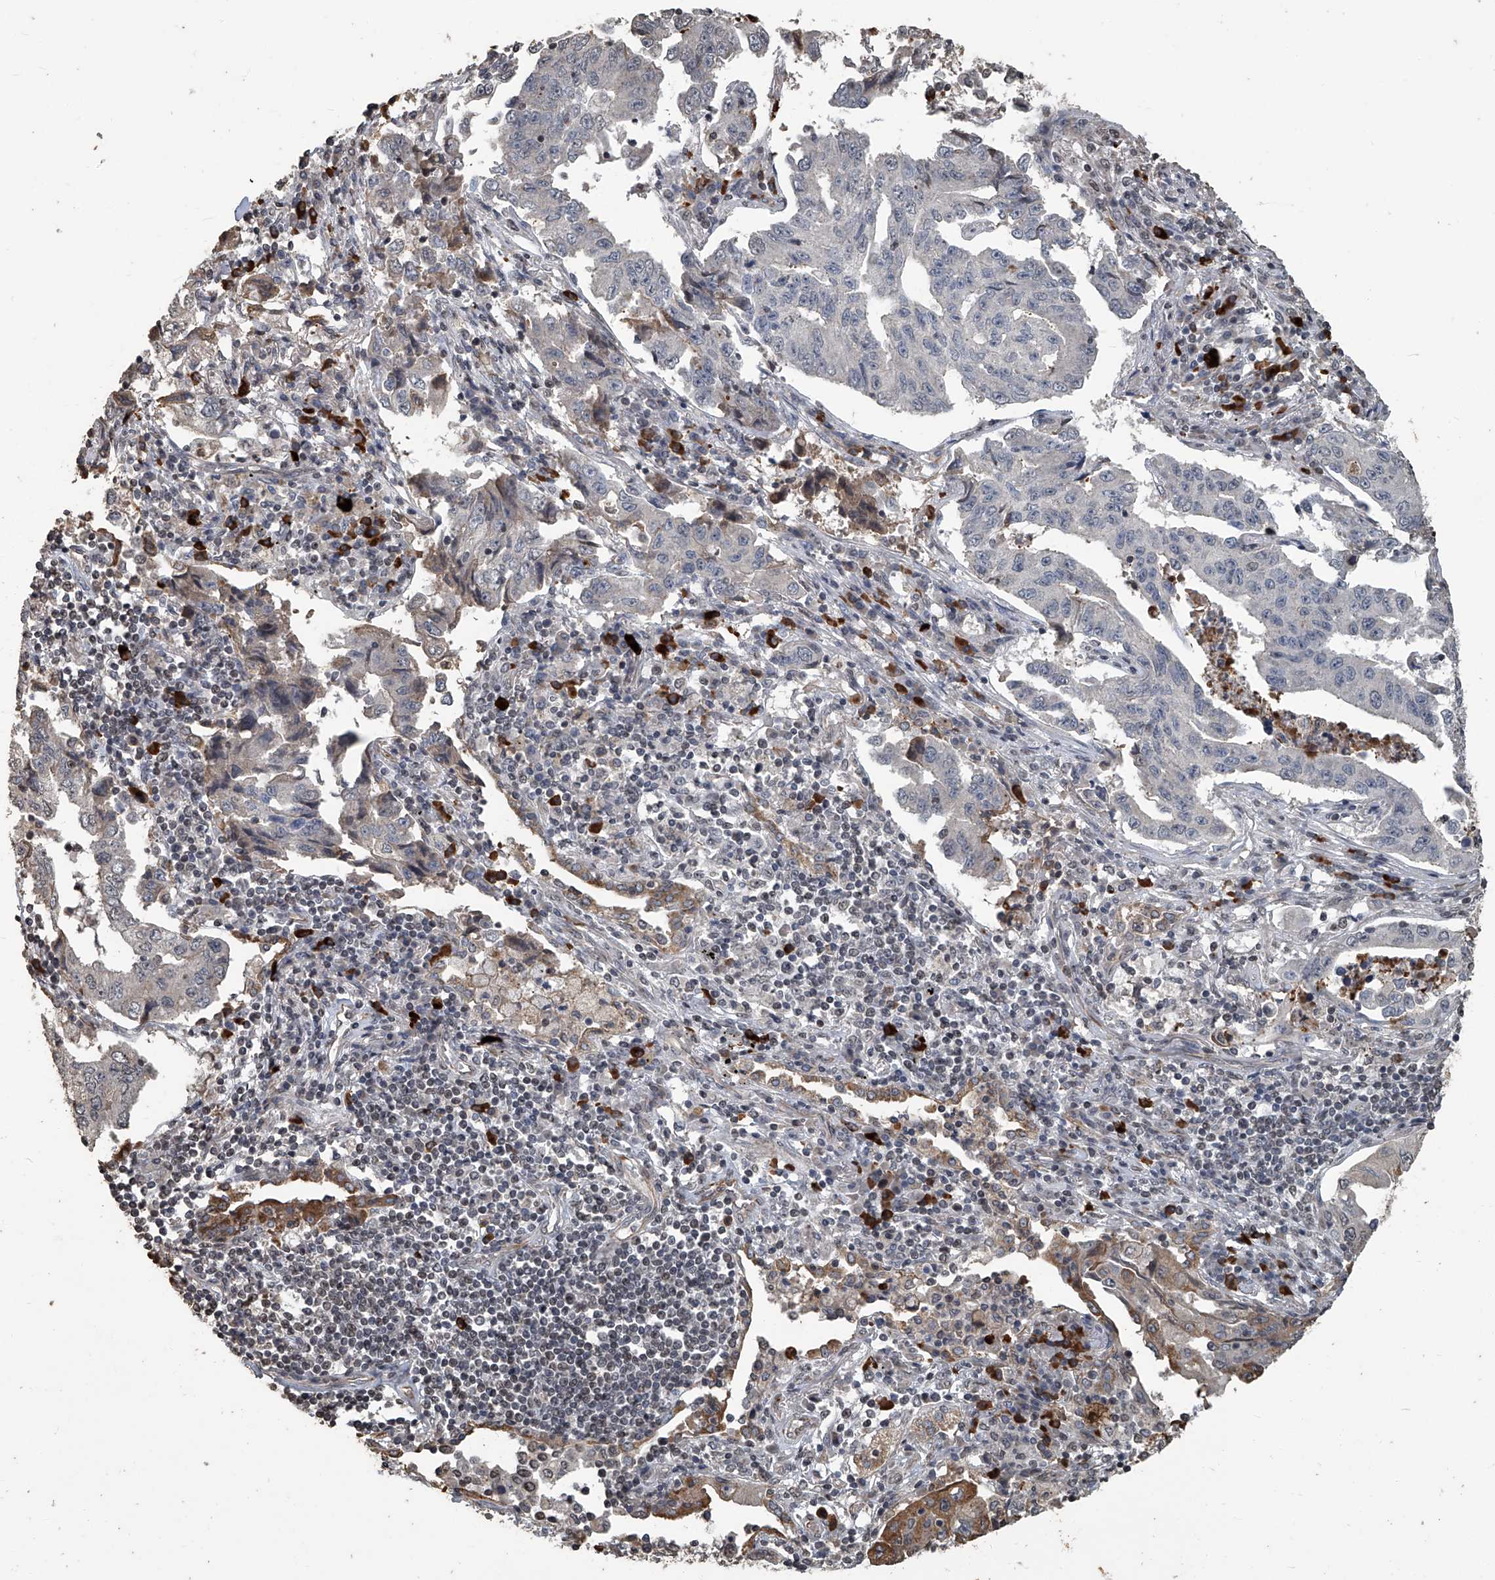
{"staining": {"intensity": "moderate", "quantity": "<25%", "location": "cytoplasmic/membranous"}, "tissue": "lung cancer", "cell_type": "Tumor cells", "image_type": "cancer", "snomed": [{"axis": "morphology", "description": "Adenocarcinoma, NOS"}, {"axis": "topography", "description": "Lung"}], "caption": "Protein analysis of lung adenocarcinoma tissue exhibits moderate cytoplasmic/membranous staining in about <25% of tumor cells.", "gene": "GPR132", "patient": {"sex": "female", "age": 51}}